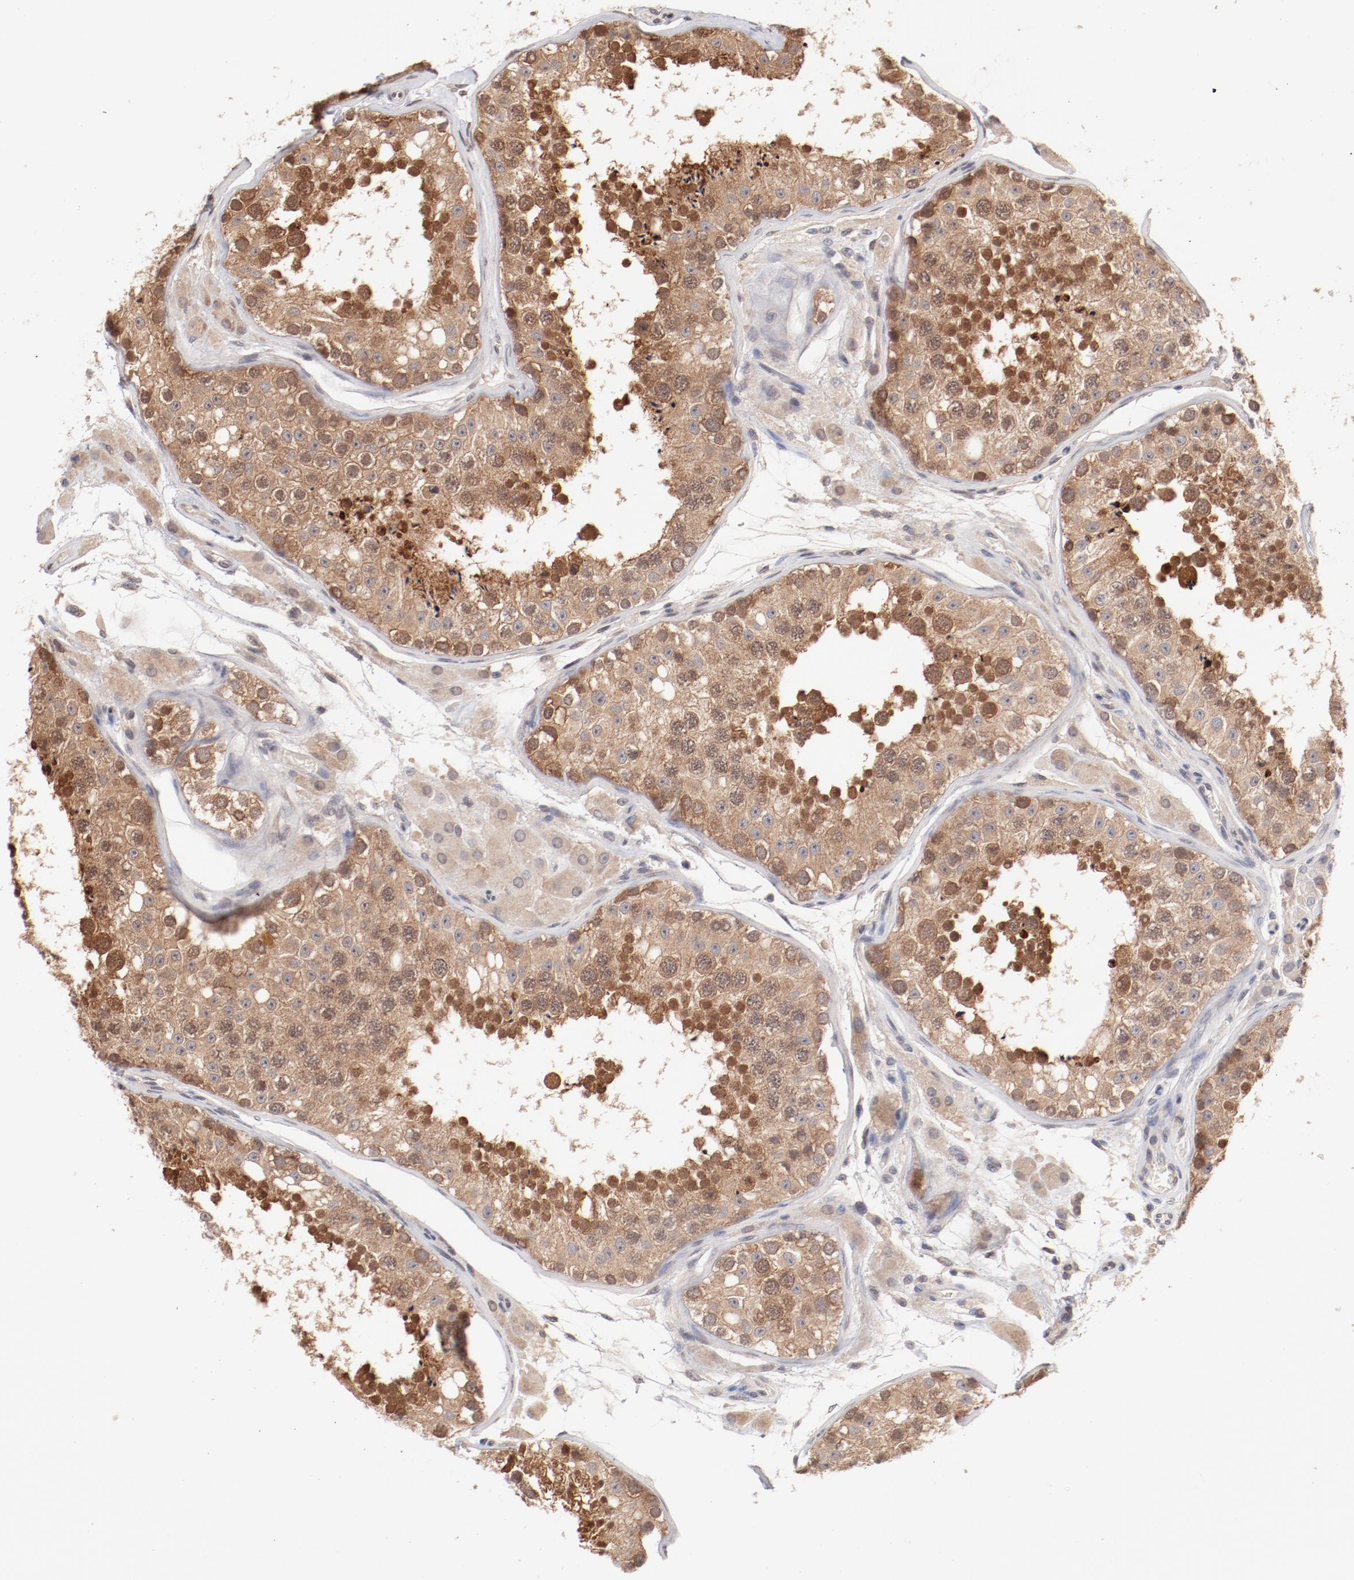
{"staining": {"intensity": "moderate", "quantity": ">75%", "location": "cytoplasmic/membranous,nuclear"}, "tissue": "testis", "cell_type": "Cells in seminiferous ducts", "image_type": "normal", "snomed": [{"axis": "morphology", "description": "Normal tissue, NOS"}, {"axis": "topography", "description": "Testis"}], "caption": "Protein staining of benign testis exhibits moderate cytoplasmic/membranous,nuclear positivity in about >75% of cells in seminiferous ducts. (Brightfield microscopy of DAB IHC at high magnification).", "gene": "SETD3", "patient": {"sex": "male", "age": 26}}